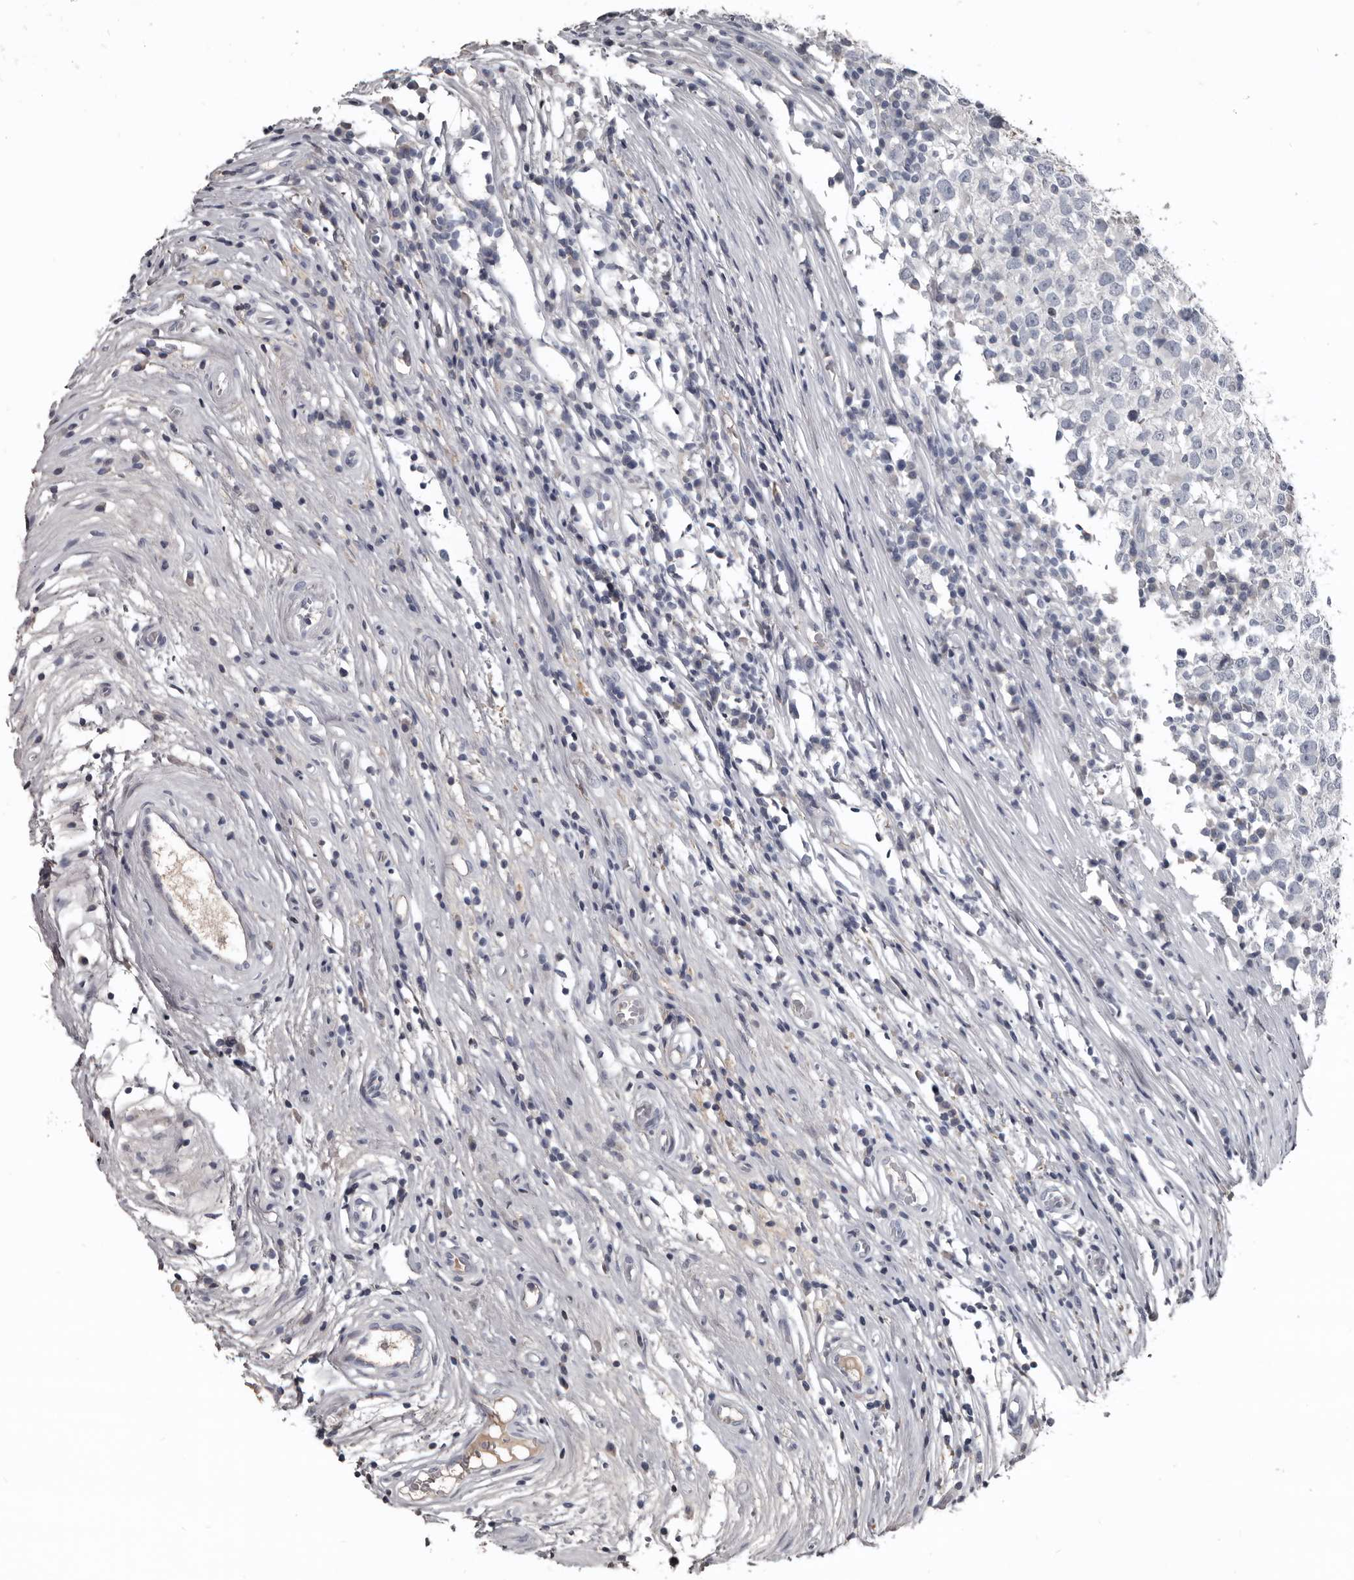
{"staining": {"intensity": "weak", "quantity": "<25%", "location": "cytoplasmic/membranous"}, "tissue": "testis cancer", "cell_type": "Tumor cells", "image_type": "cancer", "snomed": [{"axis": "morphology", "description": "Seminoma, NOS"}, {"axis": "topography", "description": "Testis"}], "caption": "DAB (3,3'-diaminobenzidine) immunohistochemical staining of human seminoma (testis) displays no significant positivity in tumor cells. The staining is performed using DAB (3,3'-diaminobenzidine) brown chromogen with nuclei counter-stained in using hematoxylin.", "gene": "GREB1", "patient": {"sex": "male", "age": 65}}